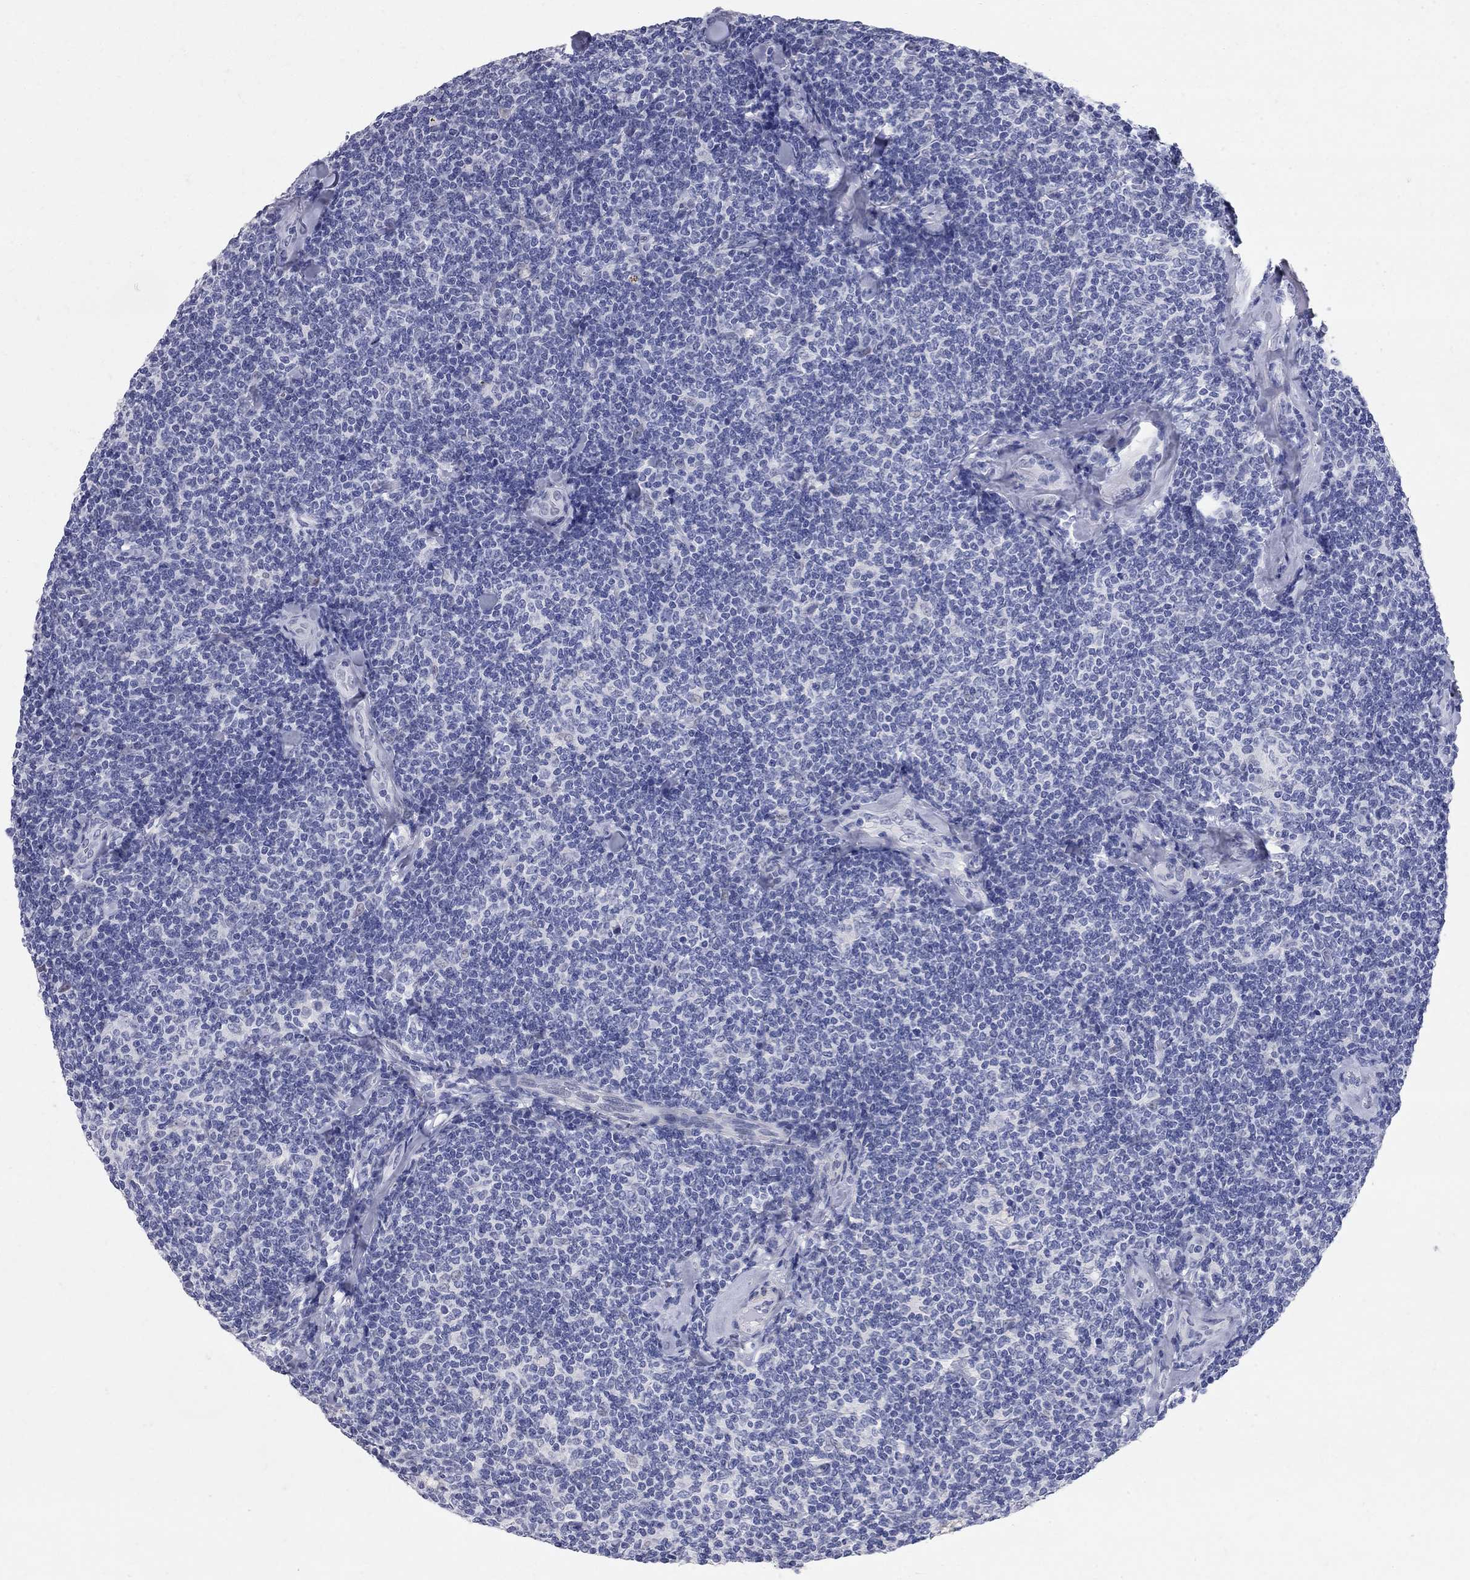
{"staining": {"intensity": "negative", "quantity": "none", "location": "none"}, "tissue": "lymphoma", "cell_type": "Tumor cells", "image_type": "cancer", "snomed": [{"axis": "morphology", "description": "Malignant lymphoma, non-Hodgkin's type, Low grade"}, {"axis": "topography", "description": "Lymph node"}], "caption": "Image shows no significant protein staining in tumor cells of low-grade malignant lymphoma, non-Hodgkin's type. The staining is performed using DAB (3,3'-diaminobenzidine) brown chromogen with nuclei counter-stained in using hematoxylin.", "gene": "BPIFB1", "patient": {"sex": "female", "age": 56}}